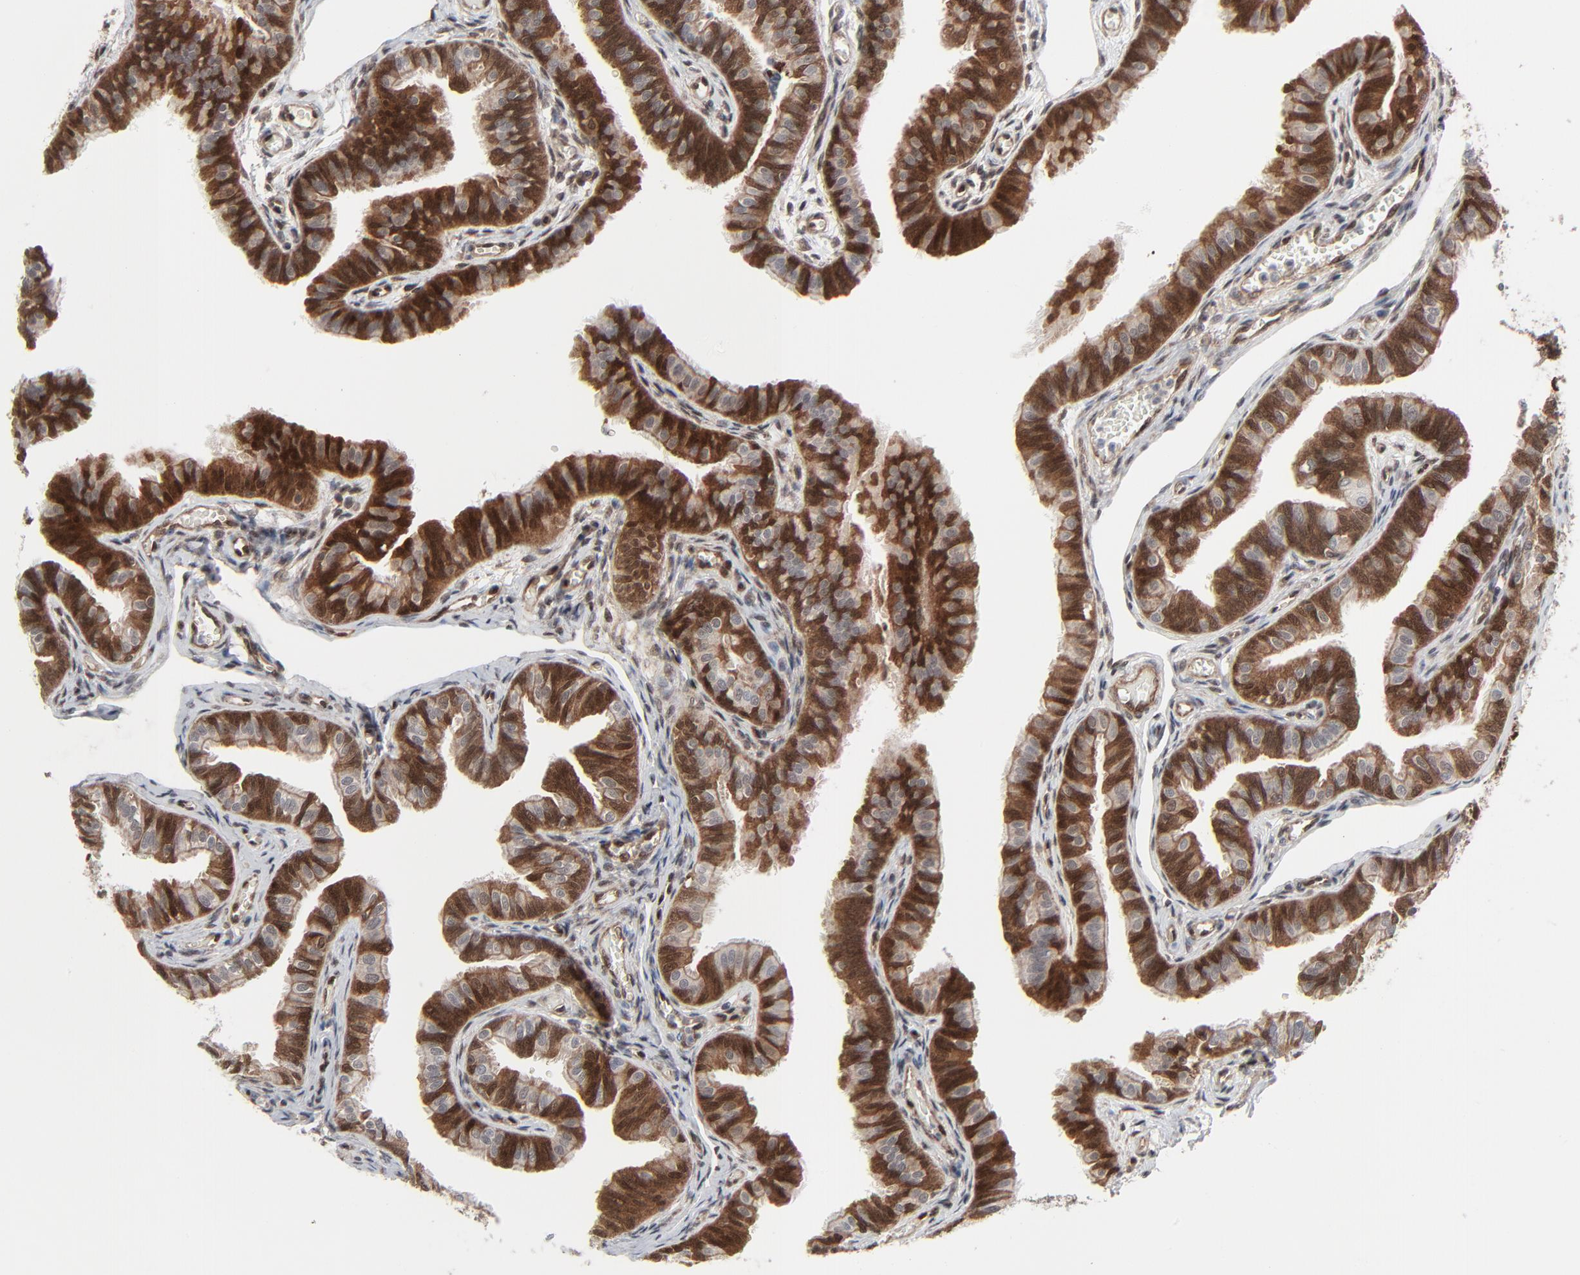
{"staining": {"intensity": "strong", "quantity": ">75%", "location": "cytoplasmic/membranous"}, "tissue": "fallopian tube", "cell_type": "Glandular cells", "image_type": "normal", "snomed": [{"axis": "morphology", "description": "Normal tissue, NOS"}, {"axis": "morphology", "description": "Dermoid, NOS"}, {"axis": "topography", "description": "Fallopian tube"}], "caption": "IHC photomicrograph of unremarkable fallopian tube: human fallopian tube stained using immunohistochemistry shows high levels of strong protein expression localized specifically in the cytoplasmic/membranous of glandular cells, appearing as a cytoplasmic/membranous brown color.", "gene": "AKT1", "patient": {"sex": "female", "age": 33}}